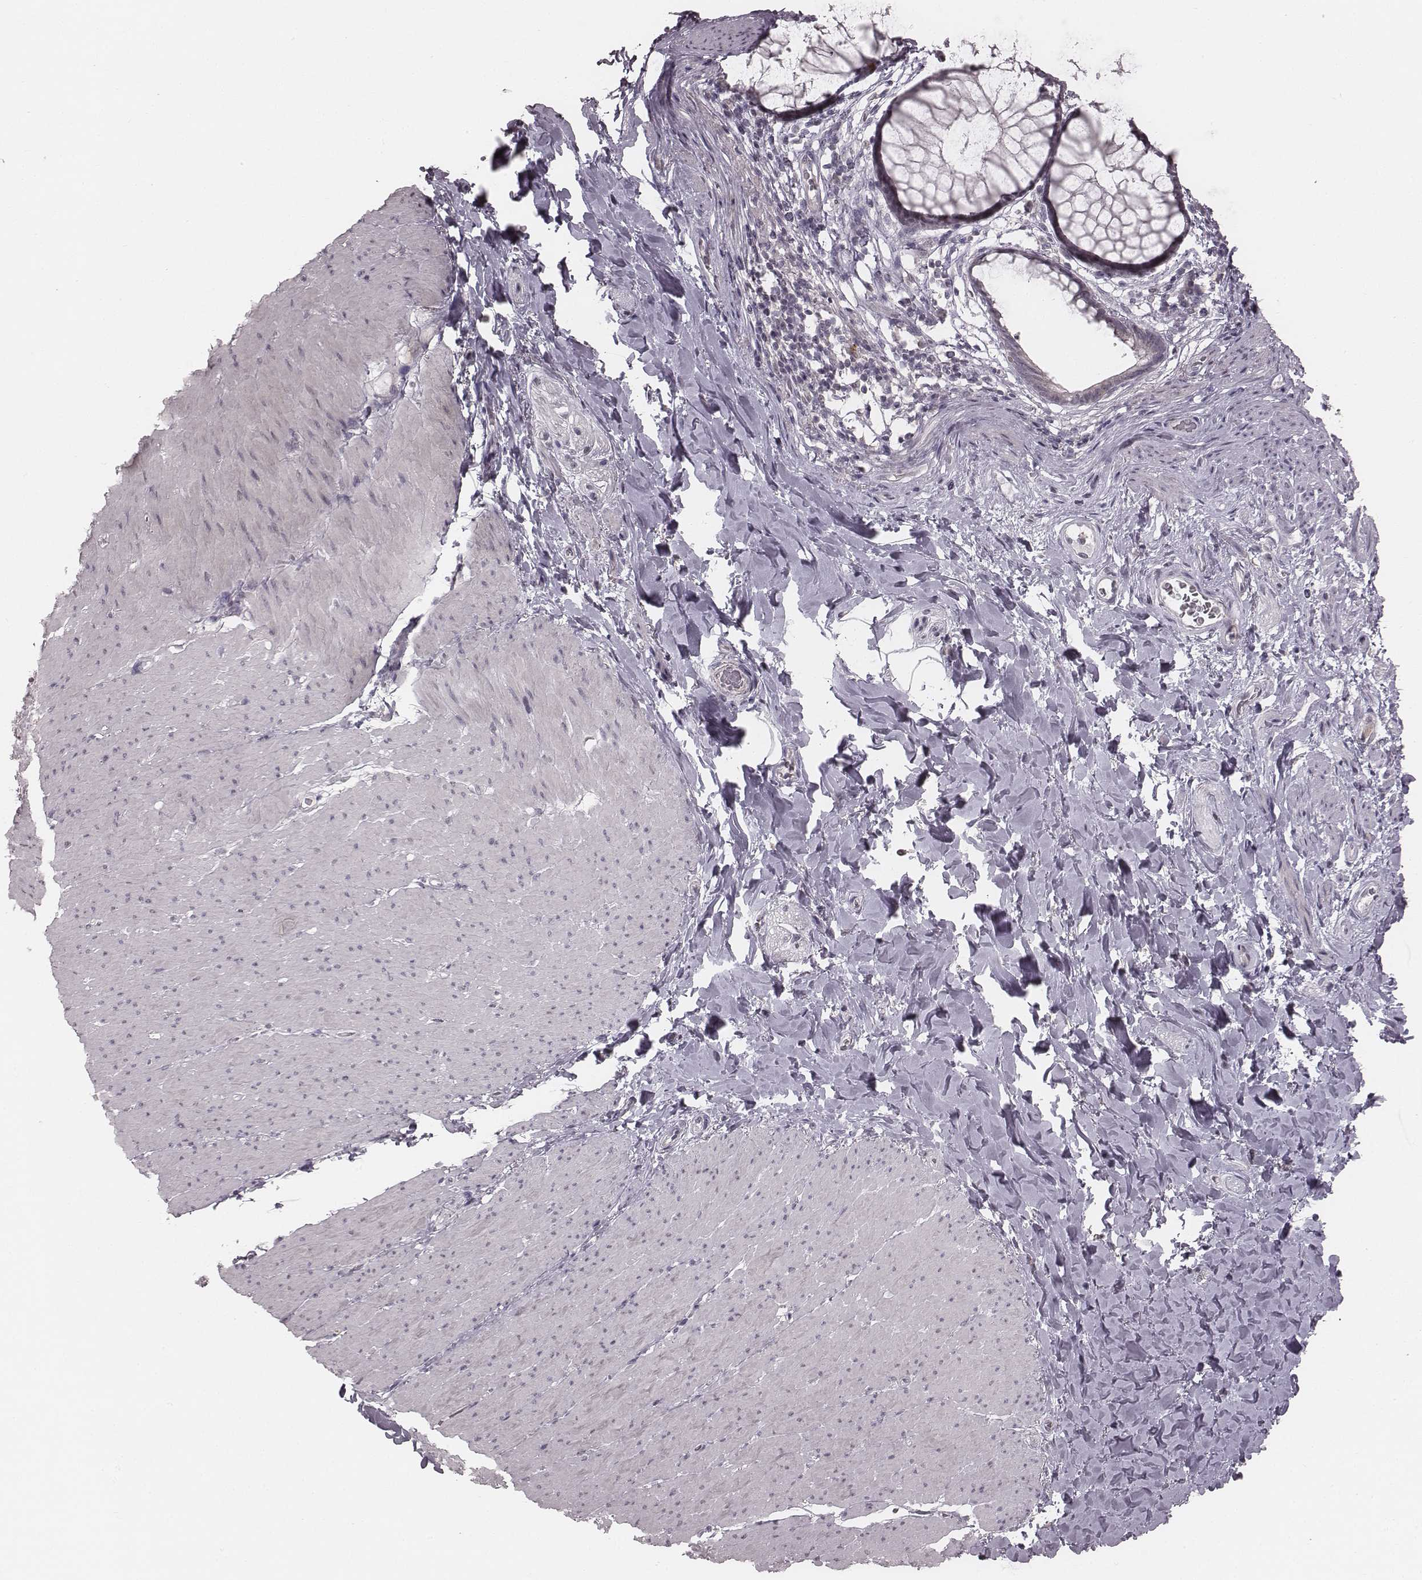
{"staining": {"intensity": "negative", "quantity": "none", "location": "none"}, "tissue": "smooth muscle", "cell_type": "Smooth muscle cells", "image_type": "normal", "snomed": [{"axis": "morphology", "description": "Normal tissue, NOS"}, {"axis": "topography", "description": "Smooth muscle"}, {"axis": "topography", "description": "Rectum"}], "caption": "An immunohistochemistry (IHC) photomicrograph of benign smooth muscle is shown. There is no staining in smooth muscle cells of smooth muscle. Brightfield microscopy of immunohistochemistry (IHC) stained with DAB (3,3'-diaminobenzidine) (brown) and hematoxylin (blue), captured at high magnification.", "gene": "IQCG", "patient": {"sex": "male", "age": 53}}